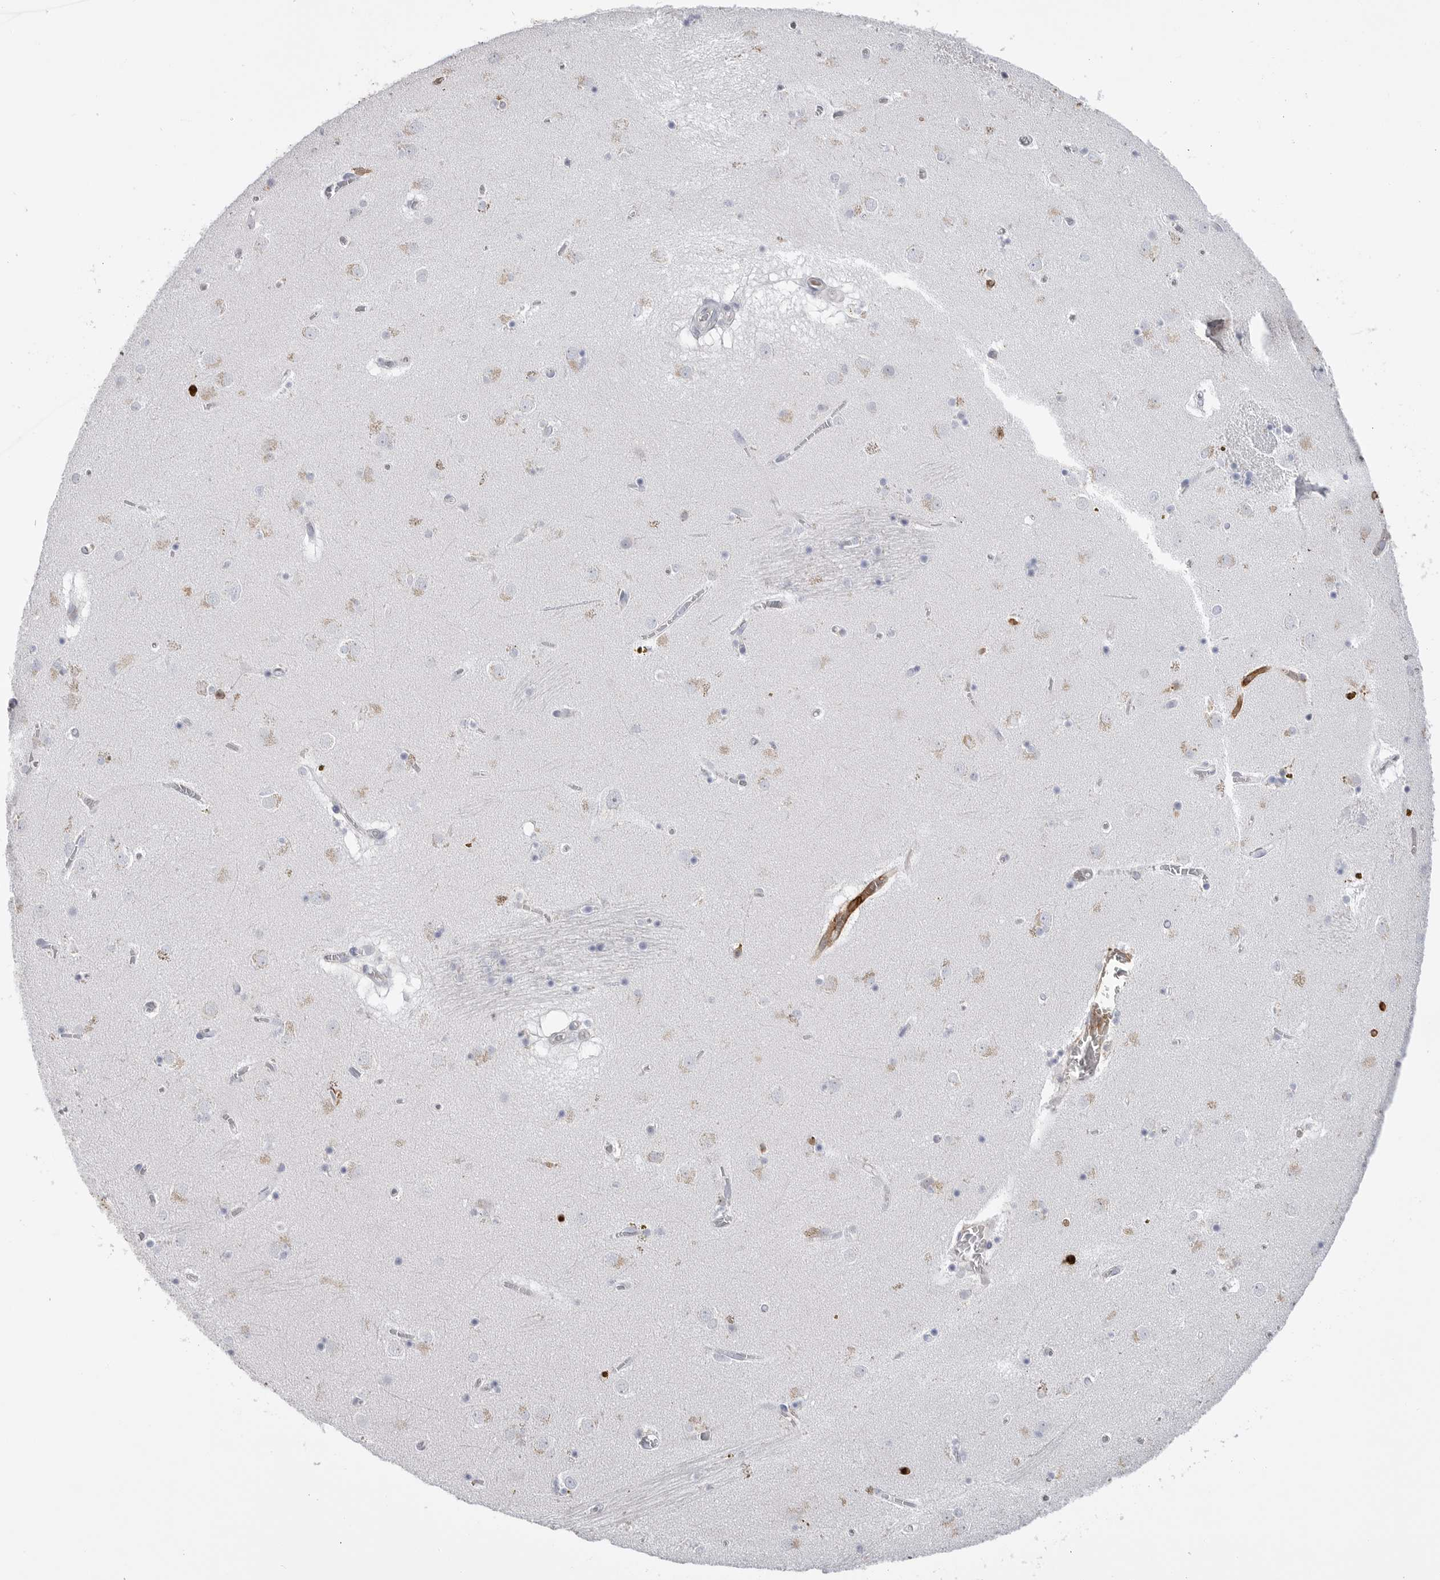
{"staining": {"intensity": "weak", "quantity": "<25%", "location": "cytoplasmic/membranous"}, "tissue": "caudate", "cell_type": "Glial cells", "image_type": "normal", "snomed": [{"axis": "morphology", "description": "Normal tissue, NOS"}, {"axis": "topography", "description": "Lateral ventricle wall"}], "caption": "Normal caudate was stained to show a protein in brown. There is no significant expression in glial cells. (DAB (3,3'-diaminobenzidine) immunohistochemistry, high magnification).", "gene": "CYB561D1", "patient": {"sex": "male", "age": 70}}